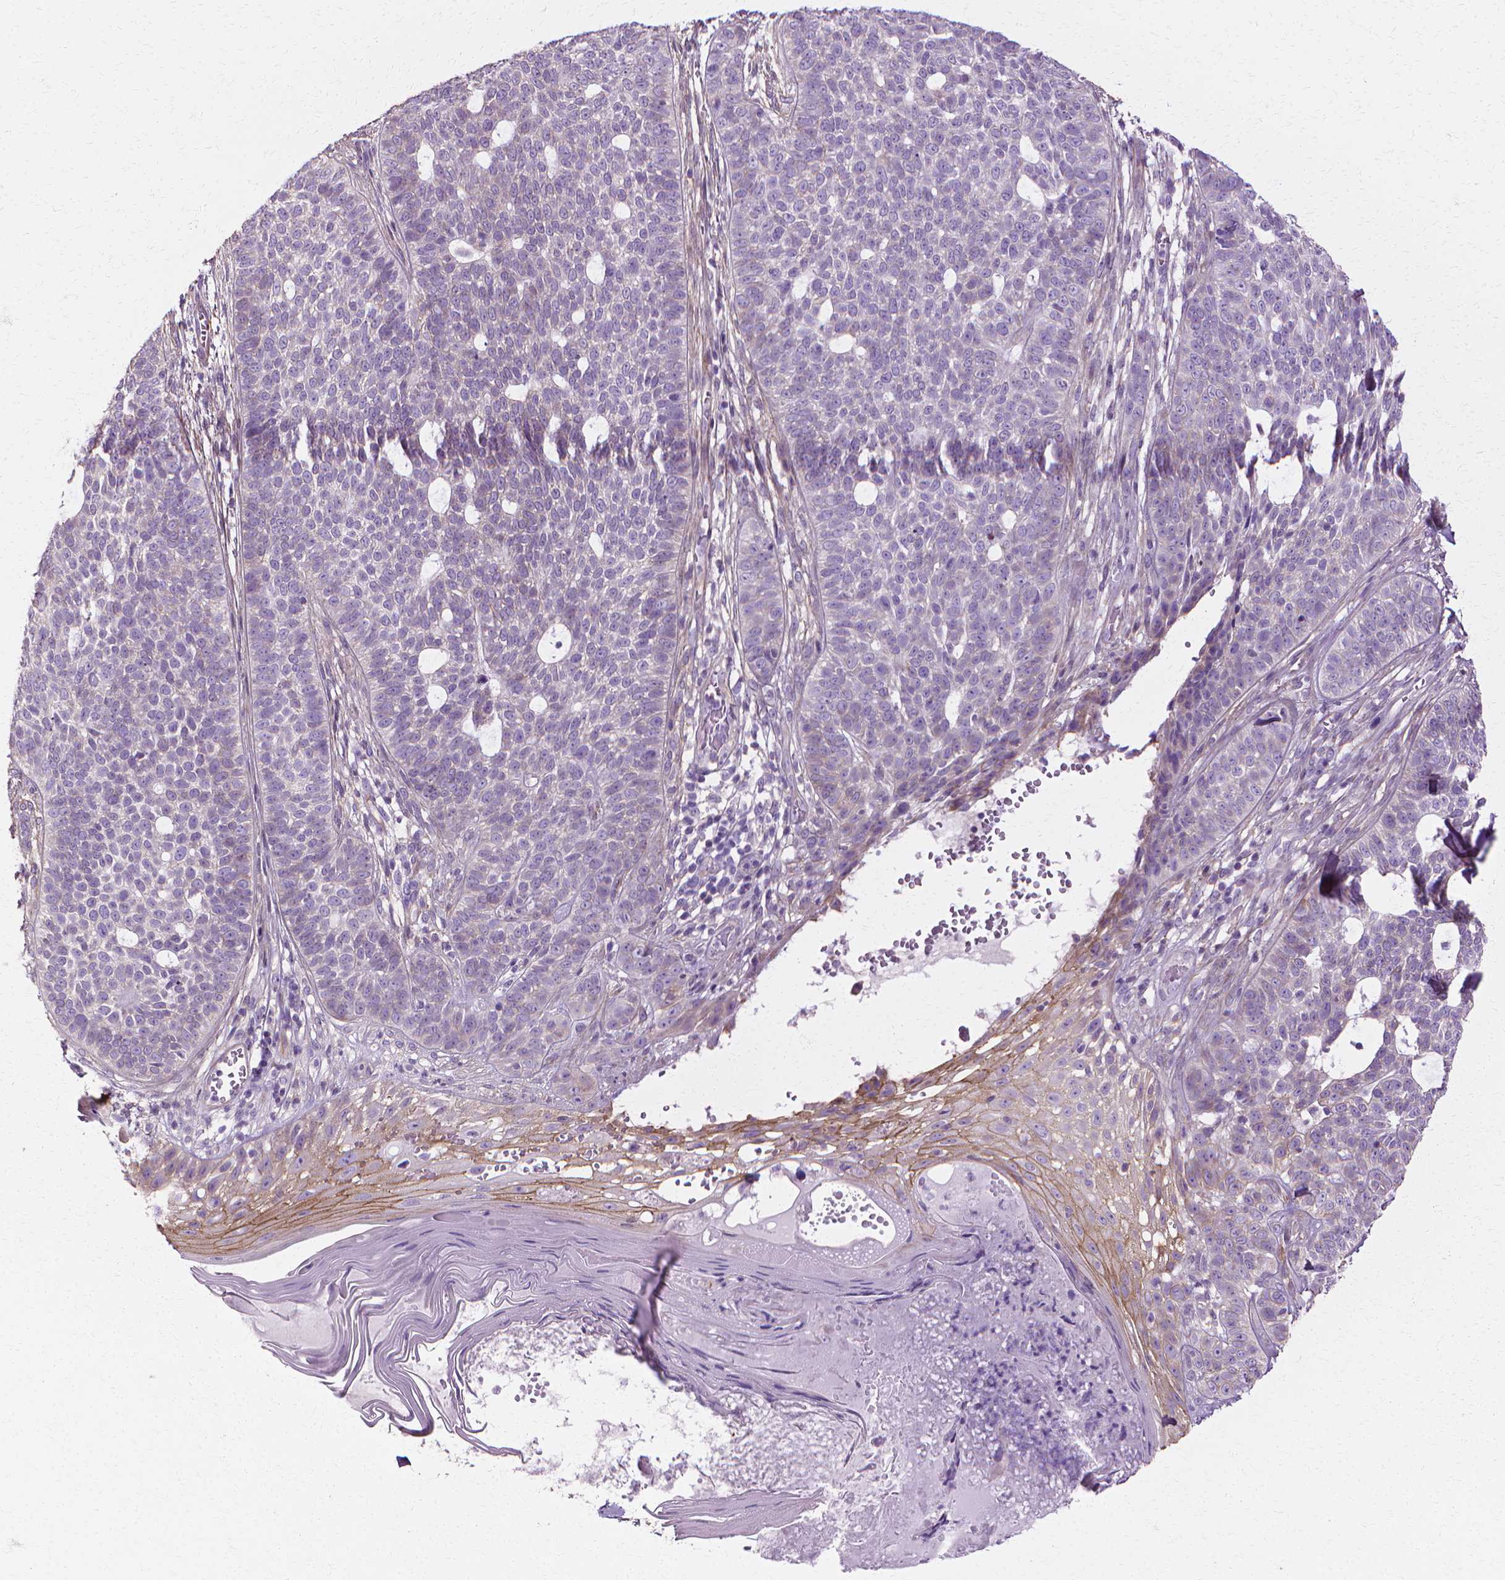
{"staining": {"intensity": "weak", "quantity": "<25%", "location": "cytoplasmic/membranous"}, "tissue": "skin cancer", "cell_type": "Tumor cells", "image_type": "cancer", "snomed": [{"axis": "morphology", "description": "Basal cell carcinoma"}, {"axis": "topography", "description": "Skin"}], "caption": "The image reveals no staining of tumor cells in skin cancer (basal cell carcinoma).", "gene": "CFAP157", "patient": {"sex": "female", "age": 69}}